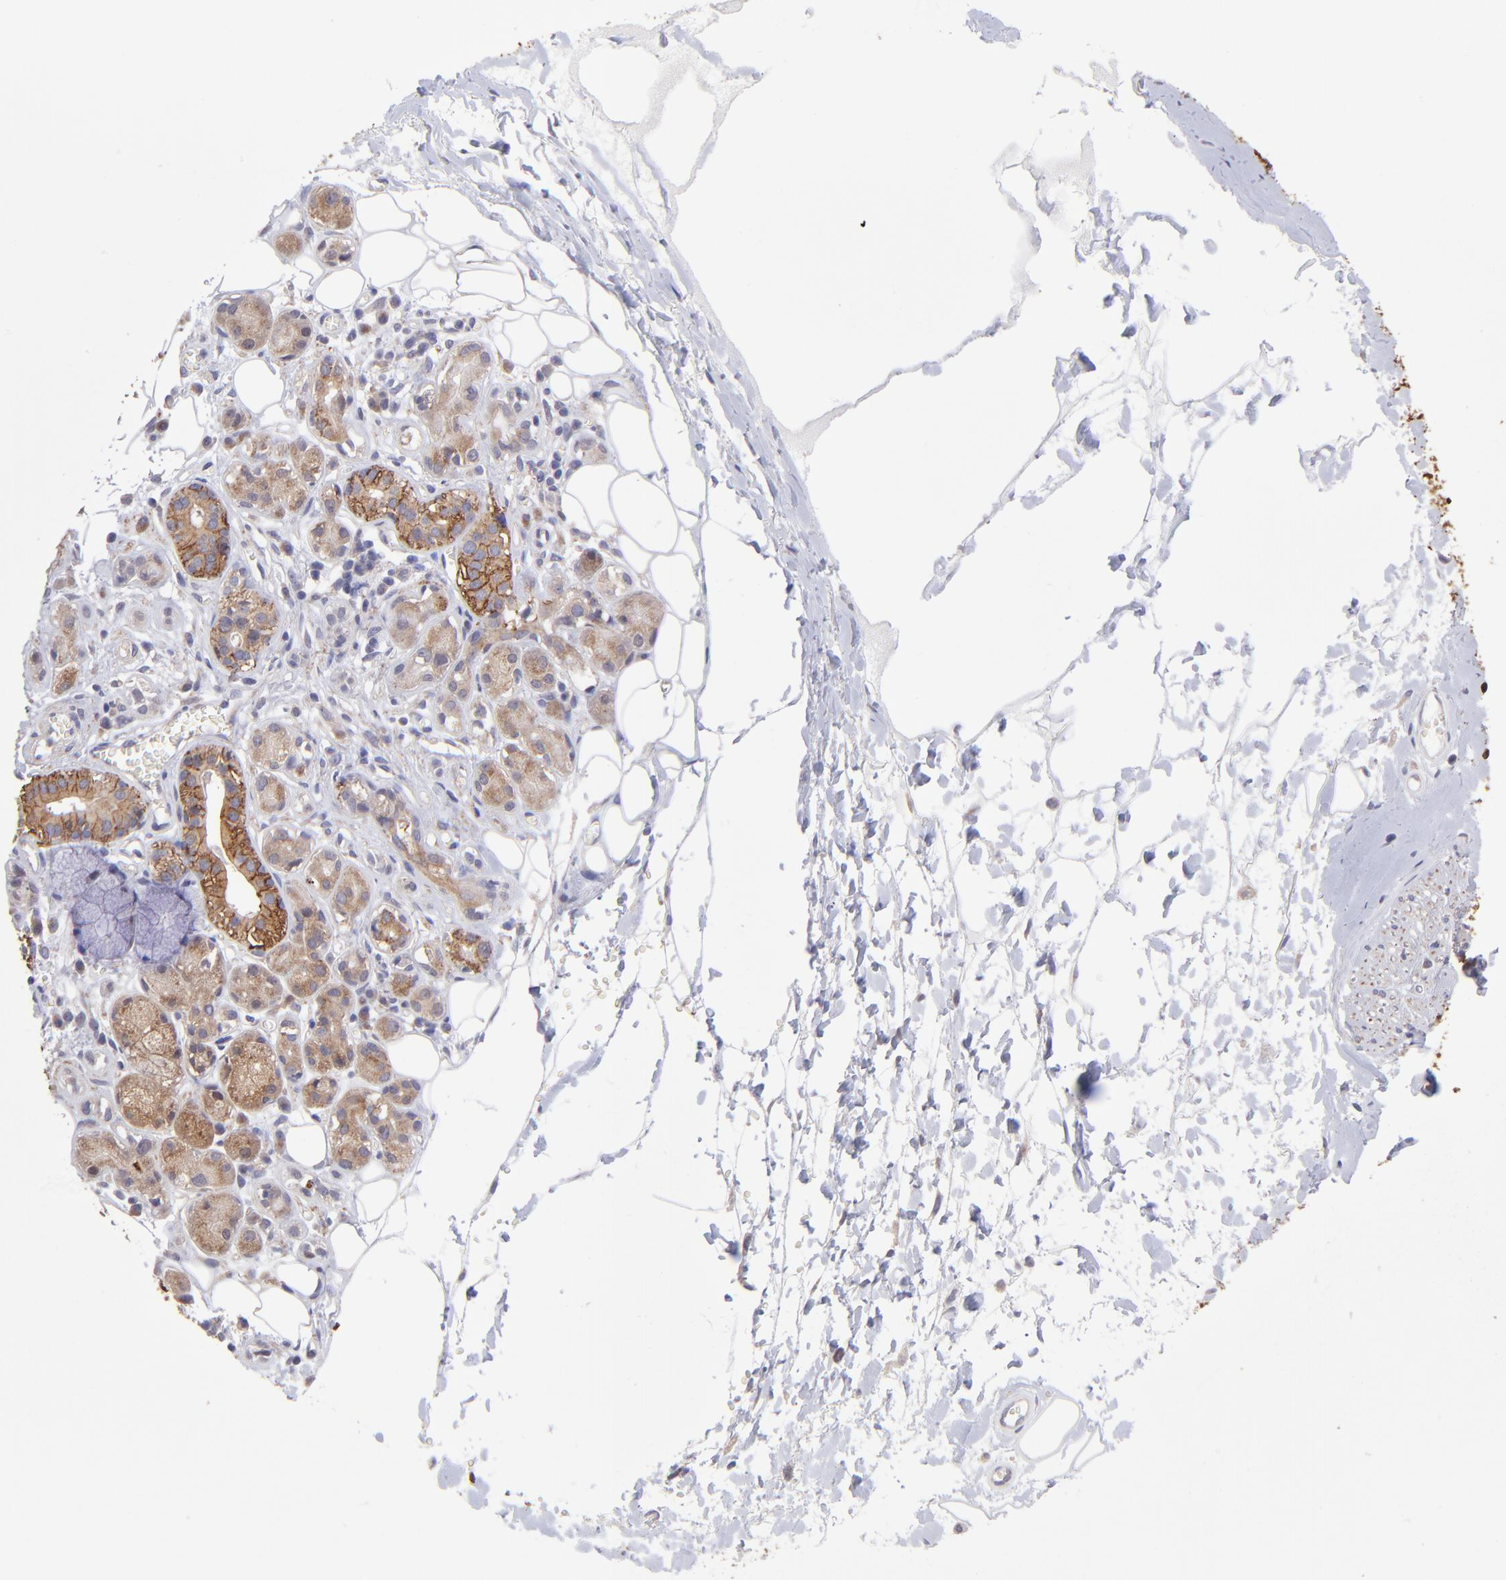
{"staining": {"intensity": "negative", "quantity": "none", "location": "none"}, "tissue": "adipose tissue", "cell_type": "Adipocytes", "image_type": "normal", "snomed": [{"axis": "morphology", "description": "Normal tissue, NOS"}, {"axis": "morphology", "description": "Inflammation, NOS"}, {"axis": "topography", "description": "Salivary gland"}, {"axis": "topography", "description": "Peripheral nerve tissue"}], "caption": "The immunohistochemistry histopathology image has no significant expression in adipocytes of adipose tissue.", "gene": "NSF", "patient": {"sex": "female", "age": 75}}